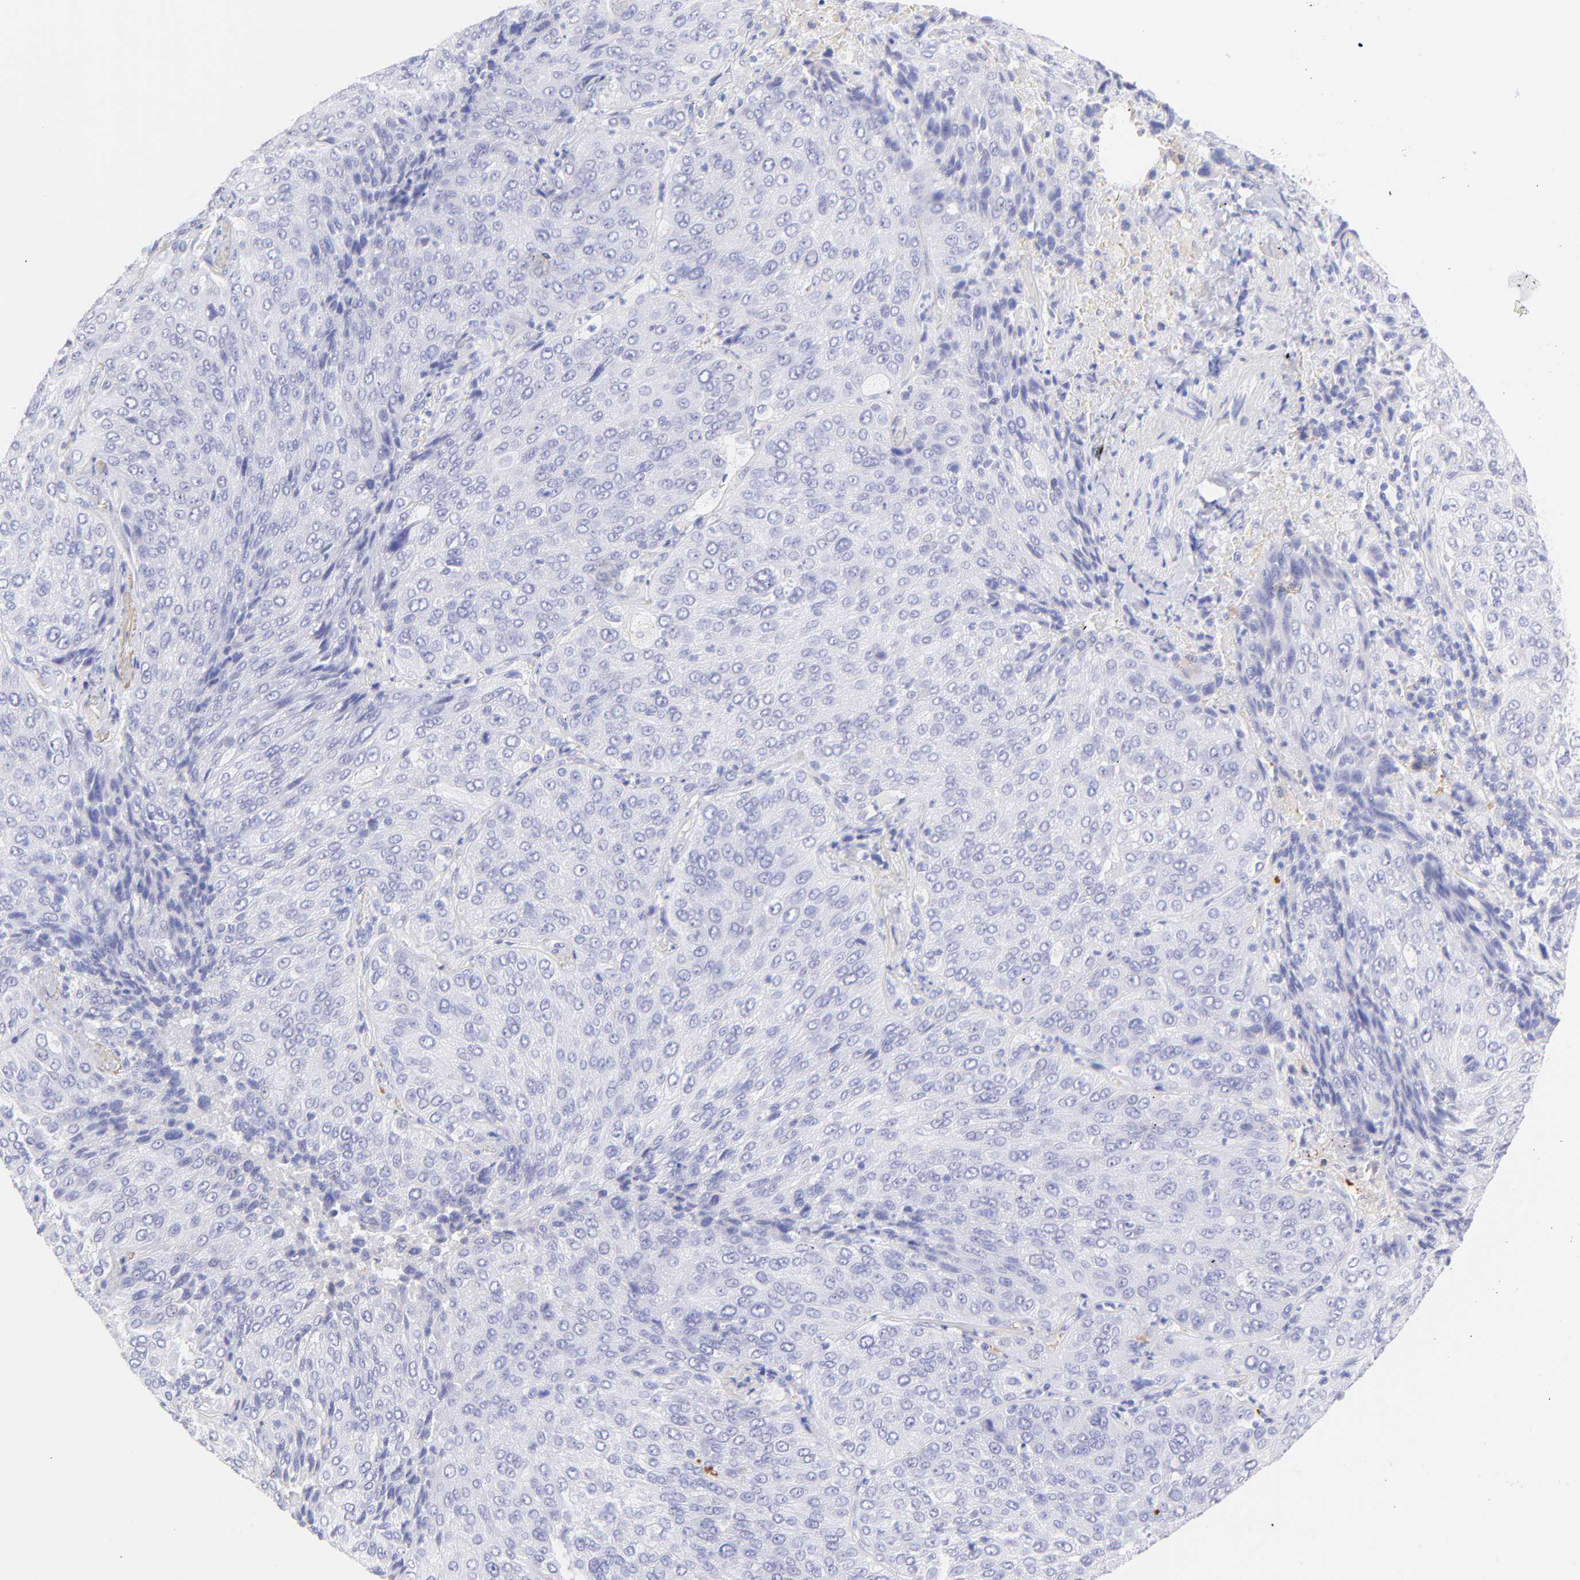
{"staining": {"intensity": "negative", "quantity": "none", "location": "none"}, "tissue": "lung cancer", "cell_type": "Tumor cells", "image_type": "cancer", "snomed": [{"axis": "morphology", "description": "Squamous cell carcinoma, NOS"}, {"axis": "topography", "description": "Lung"}], "caption": "This is an immunohistochemistry (IHC) histopathology image of human lung squamous cell carcinoma. There is no expression in tumor cells.", "gene": "FRMPD3", "patient": {"sex": "male", "age": 54}}